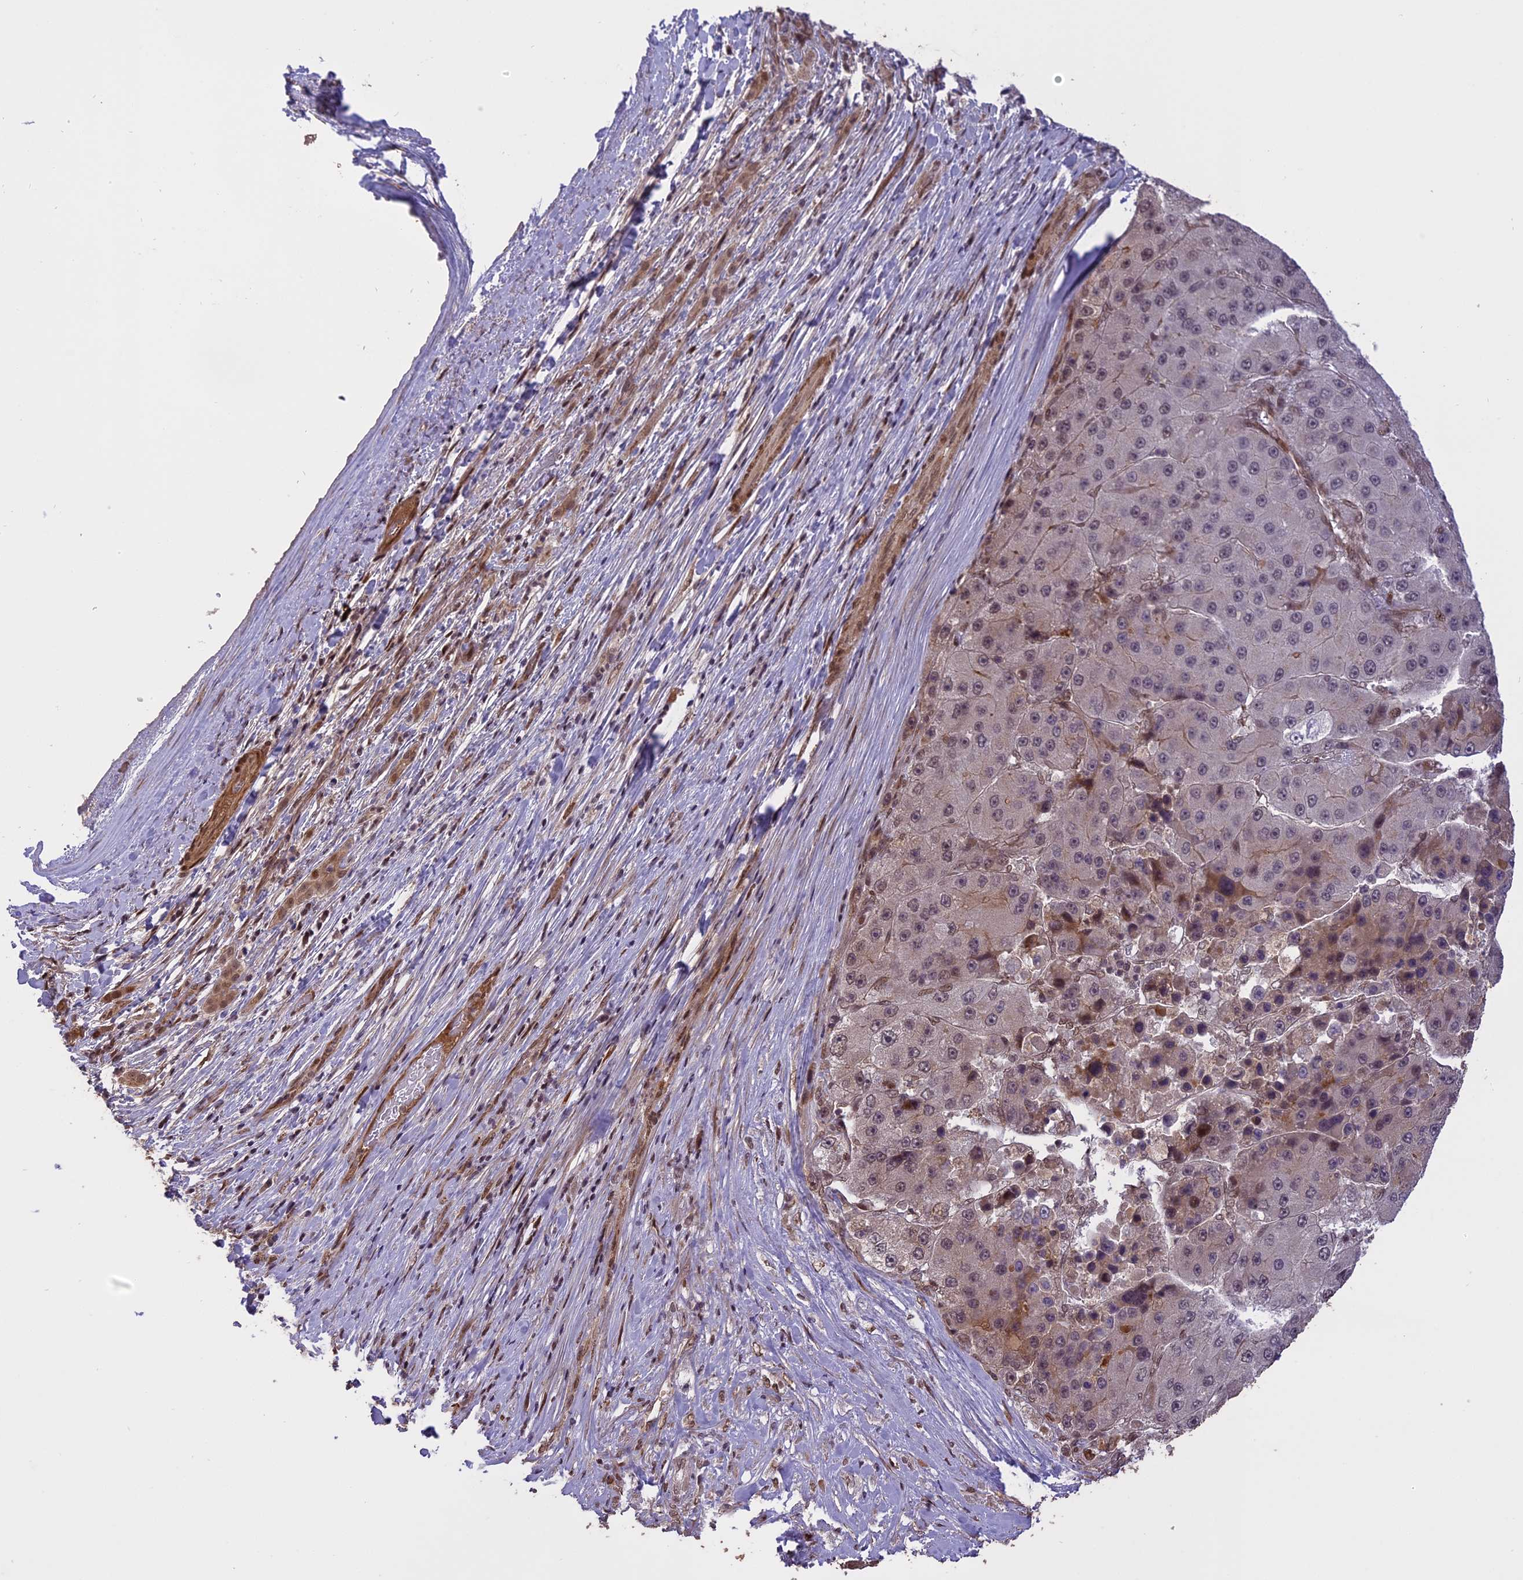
{"staining": {"intensity": "weak", "quantity": "<25%", "location": "cytoplasmic/membranous,nuclear"}, "tissue": "liver cancer", "cell_type": "Tumor cells", "image_type": "cancer", "snomed": [{"axis": "morphology", "description": "Carcinoma, Hepatocellular, NOS"}, {"axis": "topography", "description": "Liver"}], "caption": "The immunohistochemistry micrograph has no significant positivity in tumor cells of liver cancer tissue.", "gene": "PRELID2", "patient": {"sex": "female", "age": 73}}